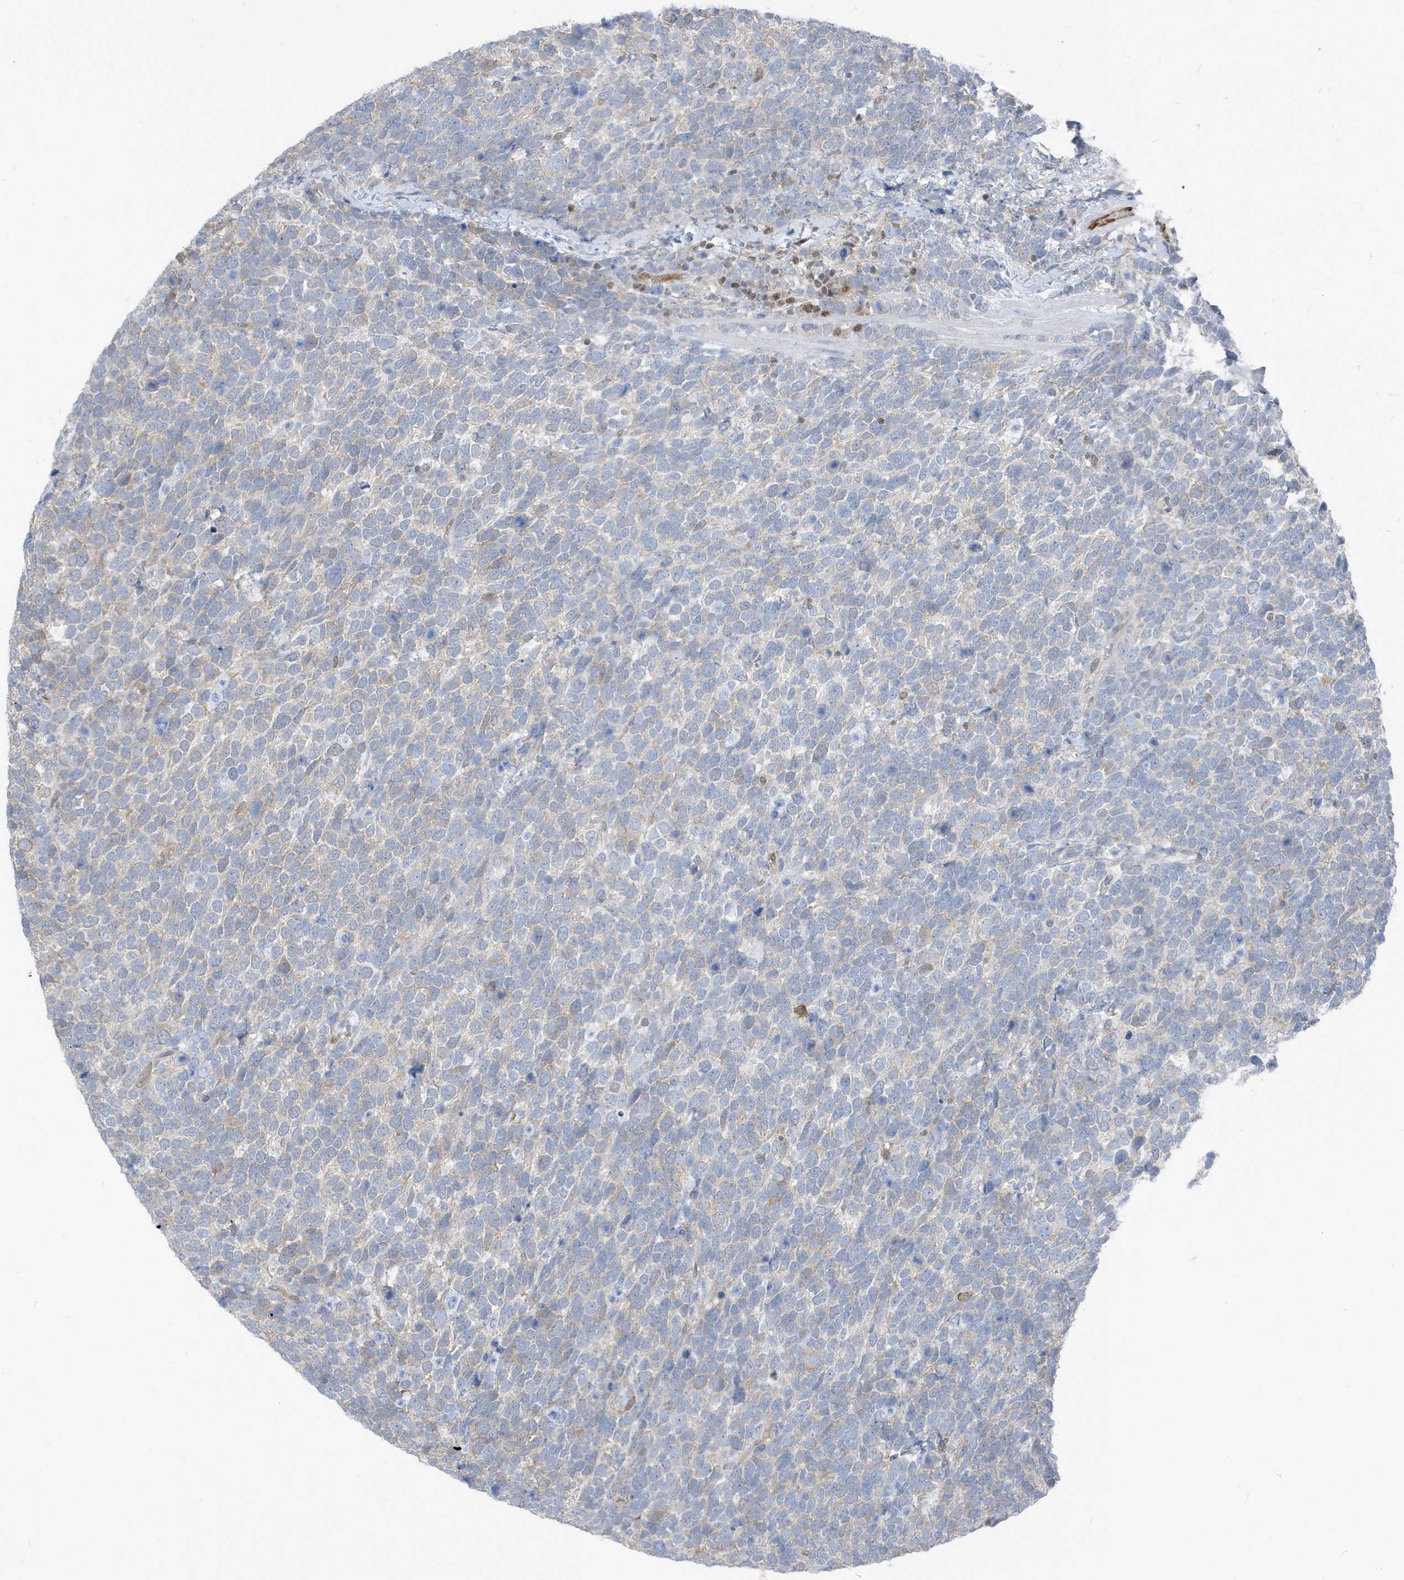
{"staining": {"intensity": "negative", "quantity": "none", "location": "none"}, "tissue": "urothelial cancer", "cell_type": "Tumor cells", "image_type": "cancer", "snomed": [{"axis": "morphology", "description": "Urothelial carcinoma, High grade"}, {"axis": "topography", "description": "Urinary bladder"}], "caption": "Immunohistochemistry of high-grade urothelial carcinoma displays no positivity in tumor cells.", "gene": "NCOA7", "patient": {"sex": "female", "age": 82}}